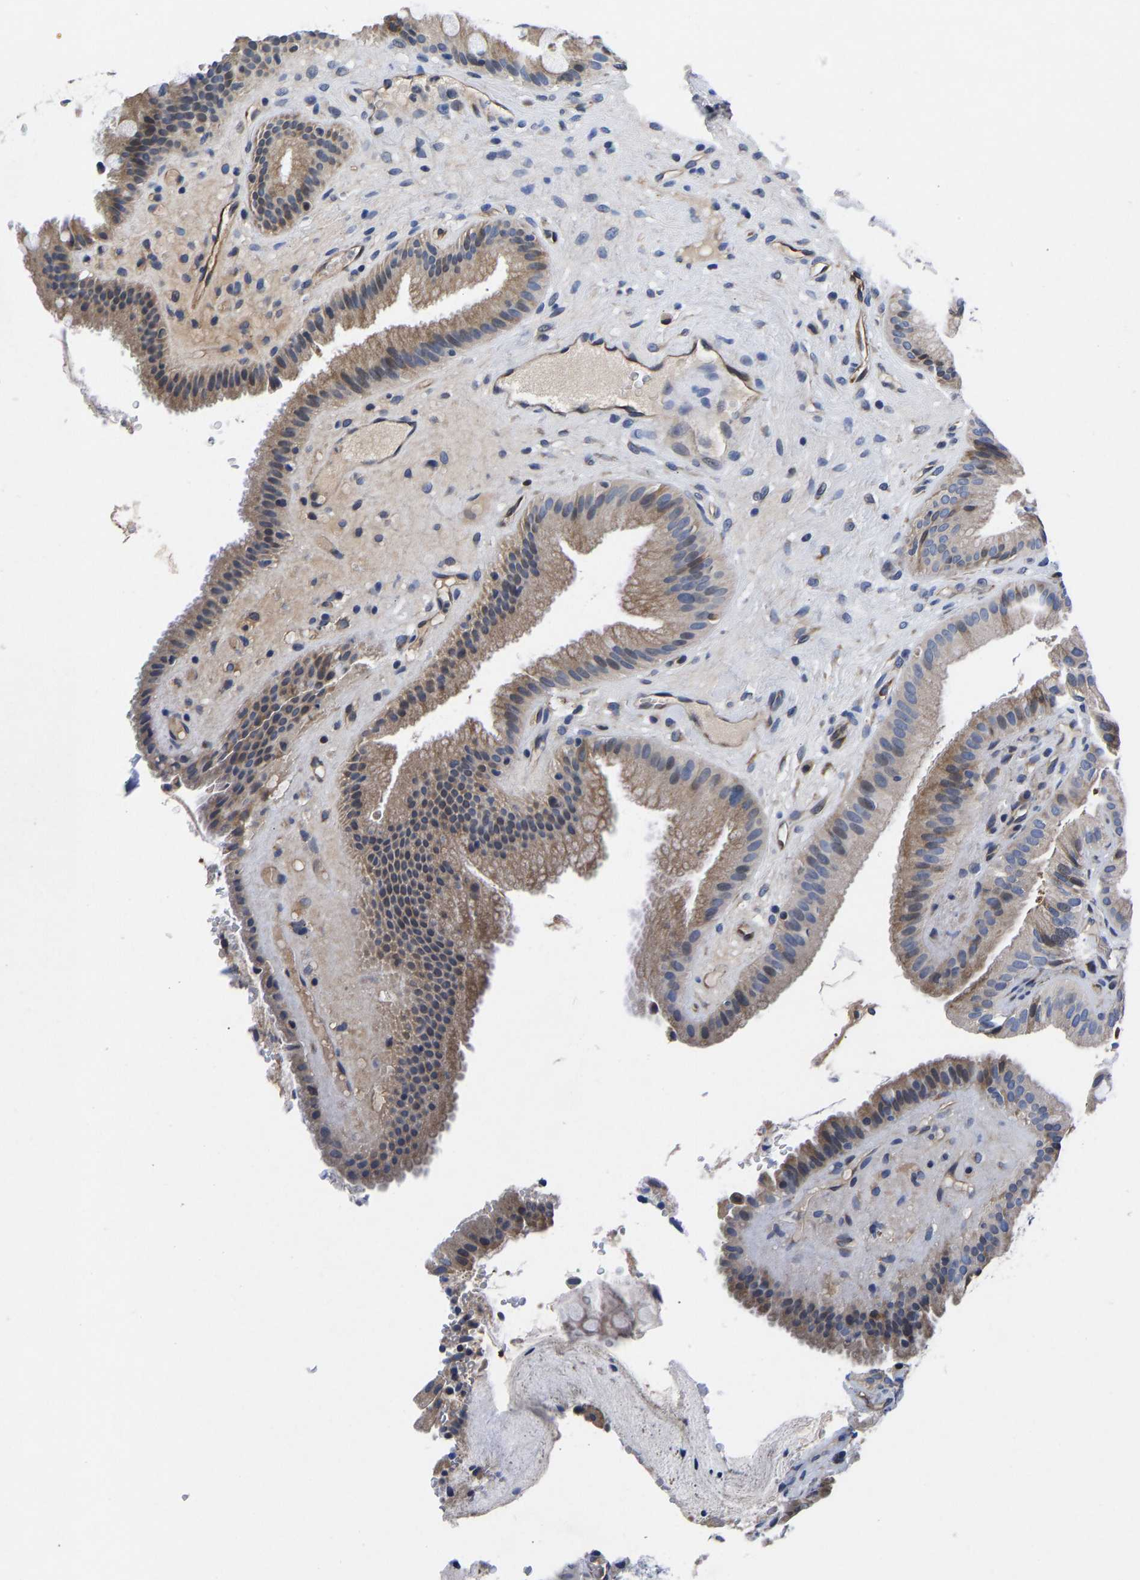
{"staining": {"intensity": "weak", "quantity": ">75%", "location": "cytoplasmic/membranous"}, "tissue": "gallbladder", "cell_type": "Glandular cells", "image_type": "normal", "snomed": [{"axis": "morphology", "description": "Normal tissue, NOS"}, {"axis": "topography", "description": "Gallbladder"}], "caption": "This image demonstrates IHC staining of normal gallbladder, with low weak cytoplasmic/membranous expression in approximately >75% of glandular cells.", "gene": "FRRS1", "patient": {"sex": "male", "age": 49}}